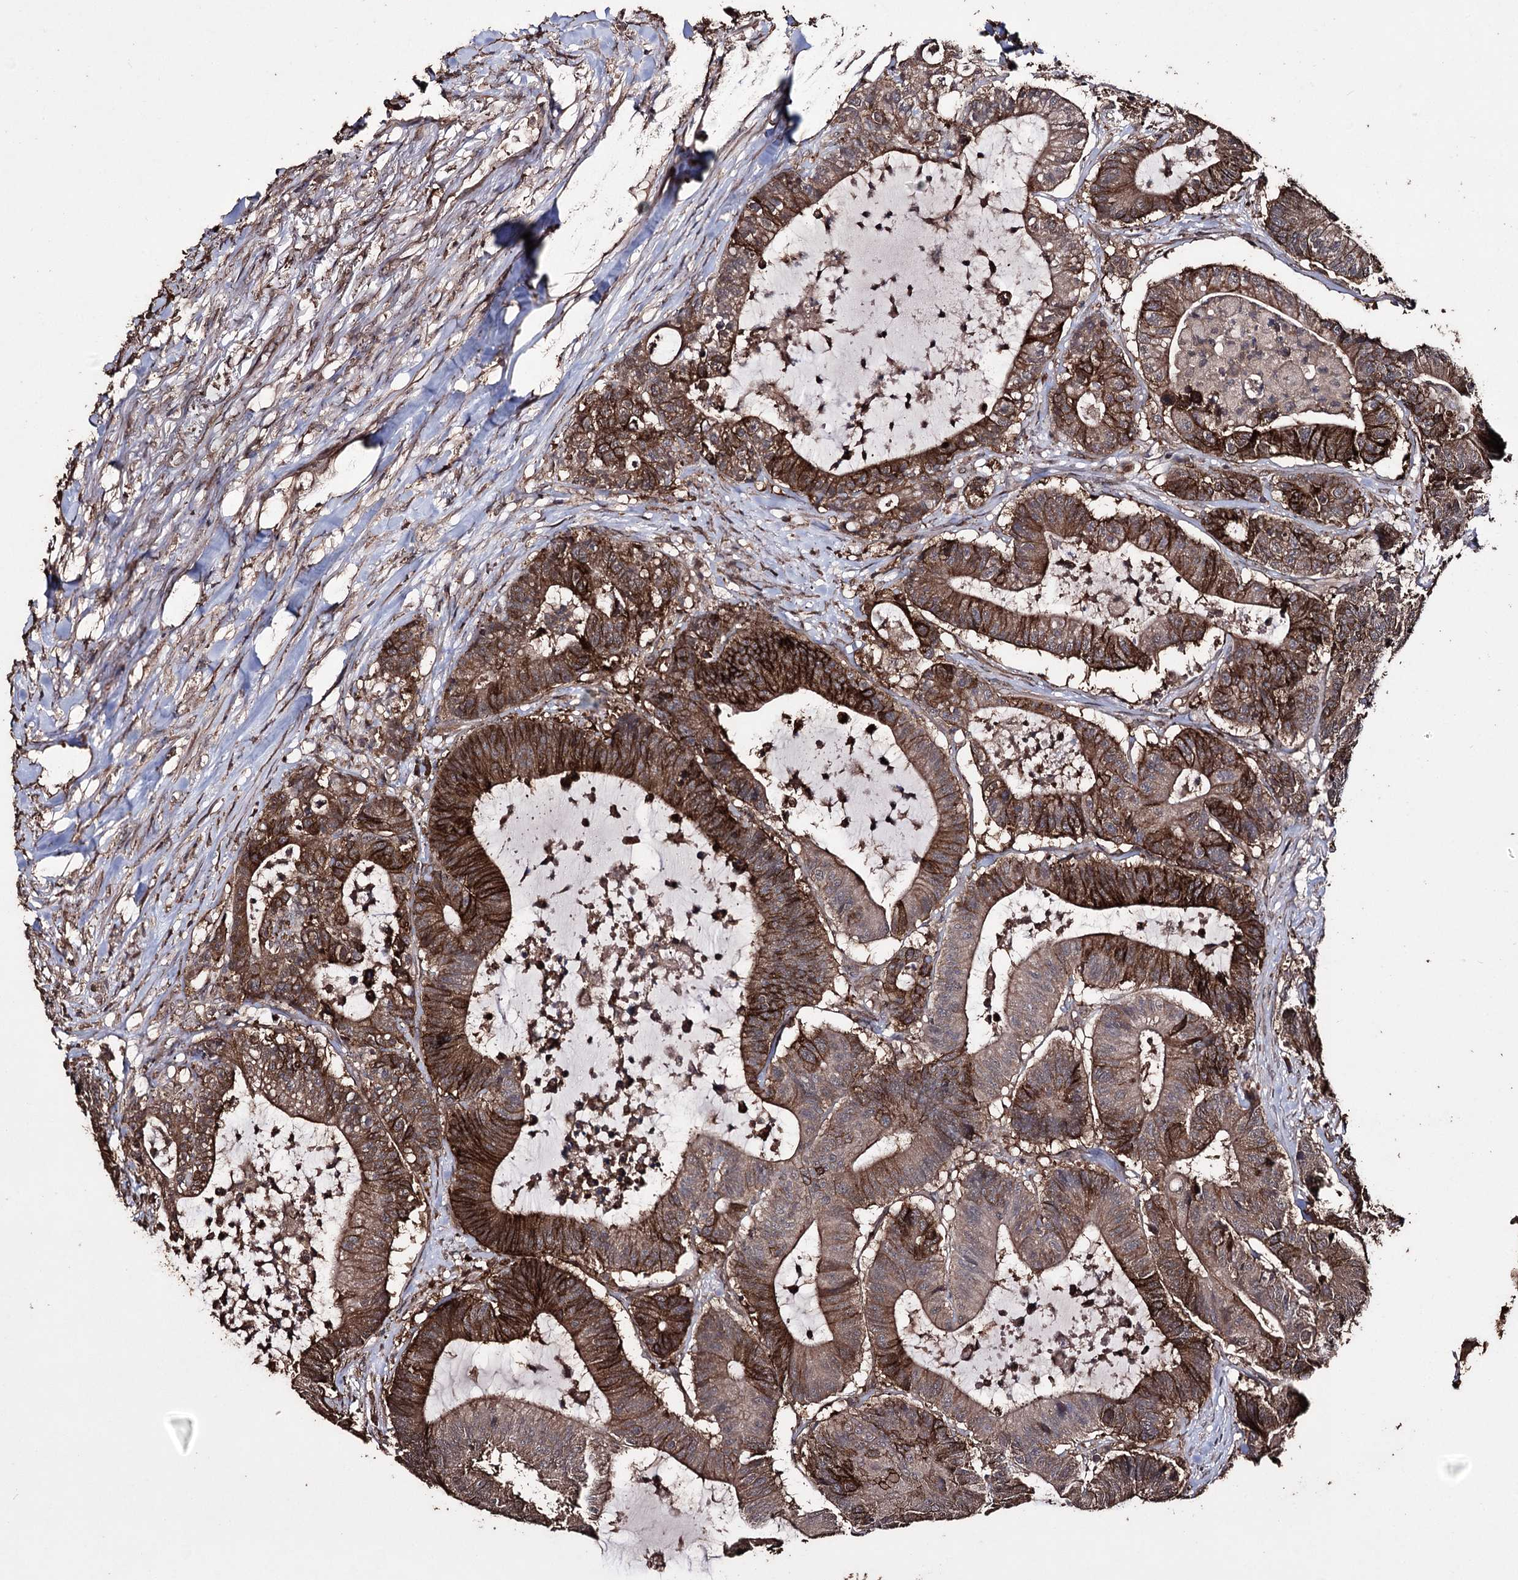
{"staining": {"intensity": "strong", "quantity": ">75%", "location": "cytoplasmic/membranous"}, "tissue": "colorectal cancer", "cell_type": "Tumor cells", "image_type": "cancer", "snomed": [{"axis": "morphology", "description": "Adenocarcinoma, NOS"}, {"axis": "topography", "description": "Colon"}], "caption": "Protein staining exhibits strong cytoplasmic/membranous staining in about >75% of tumor cells in colorectal adenocarcinoma. (brown staining indicates protein expression, while blue staining denotes nuclei).", "gene": "ZNF662", "patient": {"sex": "female", "age": 84}}